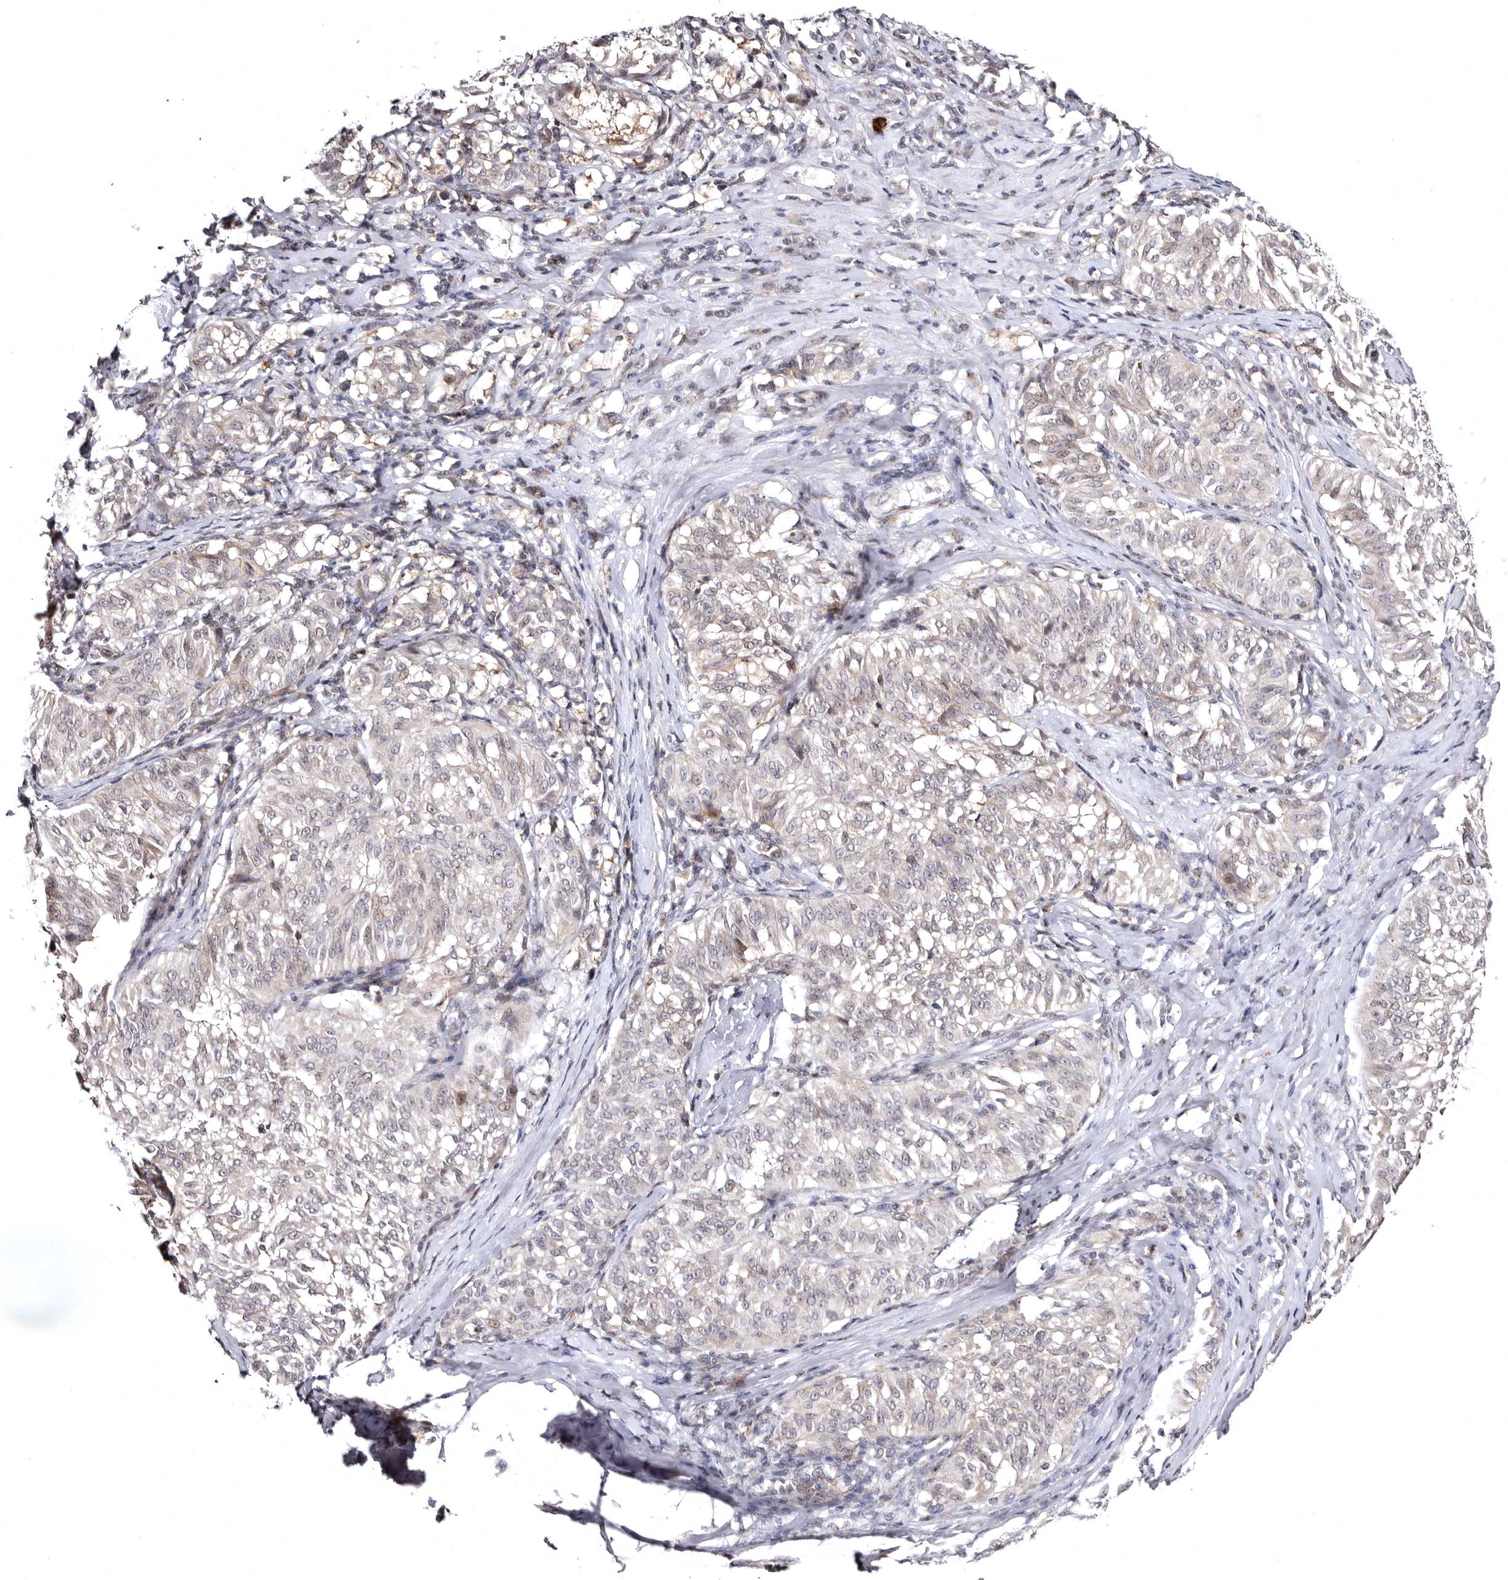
{"staining": {"intensity": "negative", "quantity": "none", "location": "none"}, "tissue": "melanoma", "cell_type": "Tumor cells", "image_type": "cancer", "snomed": [{"axis": "morphology", "description": "Malignant melanoma, NOS"}, {"axis": "topography", "description": "Skin"}], "caption": "The histopathology image demonstrates no staining of tumor cells in melanoma.", "gene": "PHF20L1", "patient": {"sex": "female", "age": 72}}